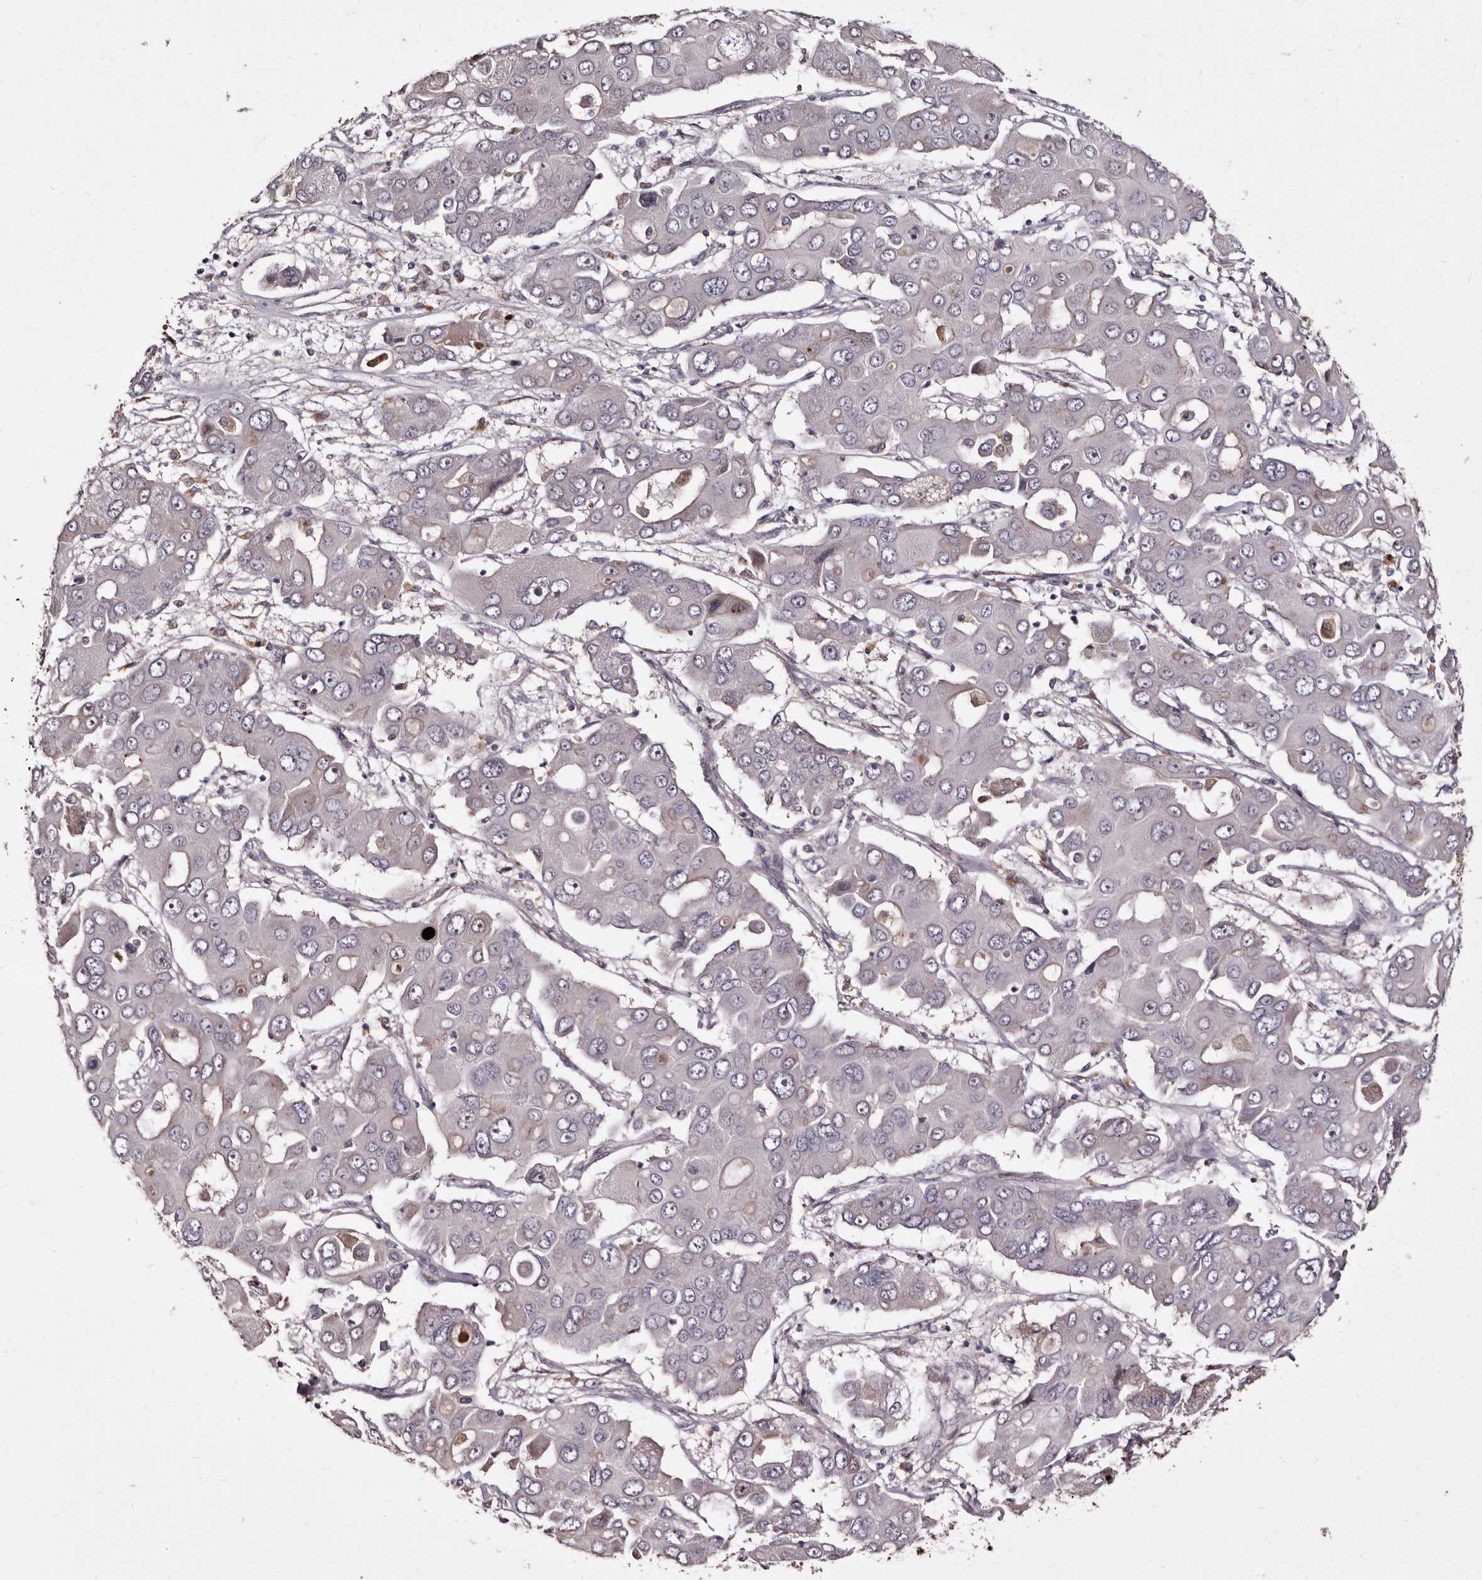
{"staining": {"intensity": "negative", "quantity": "none", "location": "none"}, "tissue": "liver cancer", "cell_type": "Tumor cells", "image_type": "cancer", "snomed": [{"axis": "morphology", "description": "Cholangiocarcinoma"}, {"axis": "topography", "description": "Liver"}], "caption": "A micrograph of human liver cancer (cholangiocarcinoma) is negative for staining in tumor cells.", "gene": "LANCL2", "patient": {"sex": "male", "age": 67}}